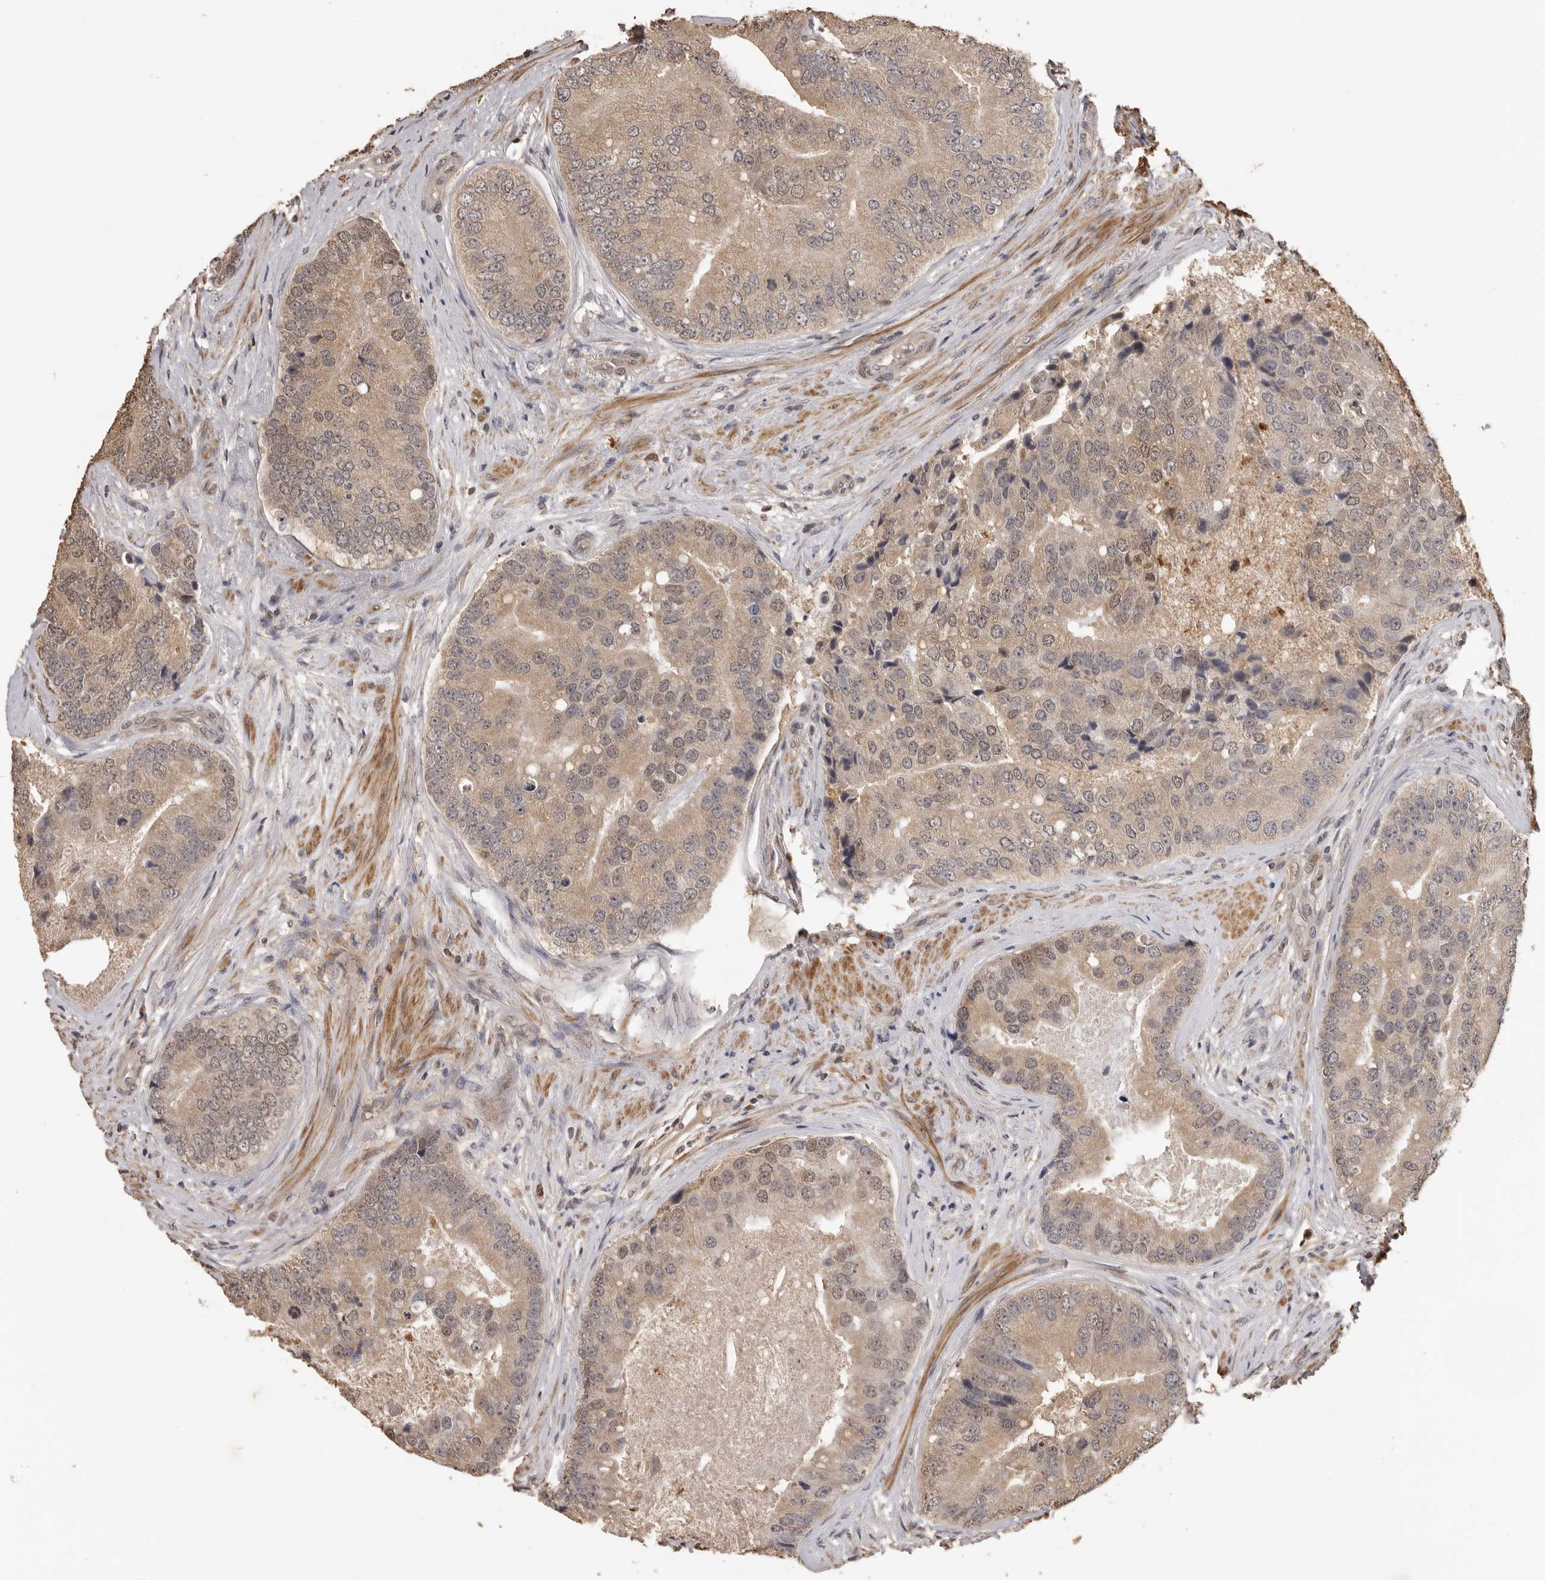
{"staining": {"intensity": "weak", "quantity": ">75%", "location": "cytoplasmic/membranous,nuclear"}, "tissue": "prostate cancer", "cell_type": "Tumor cells", "image_type": "cancer", "snomed": [{"axis": "morphology", "description": "Adenocarcinoma, High grade"}, {"axis": "topography", "description": "Prostate"}], "caption": "A micrograph showing weak cytoplasmic/membranous and nuclear positivity in about >75% of tumor cells in adenocarcinoma (high-grade) (prostate), as visualized by brown immunohistochemical staining.", "gene": "KIF2B", "patient": {"sex": "male", "age": 70}}